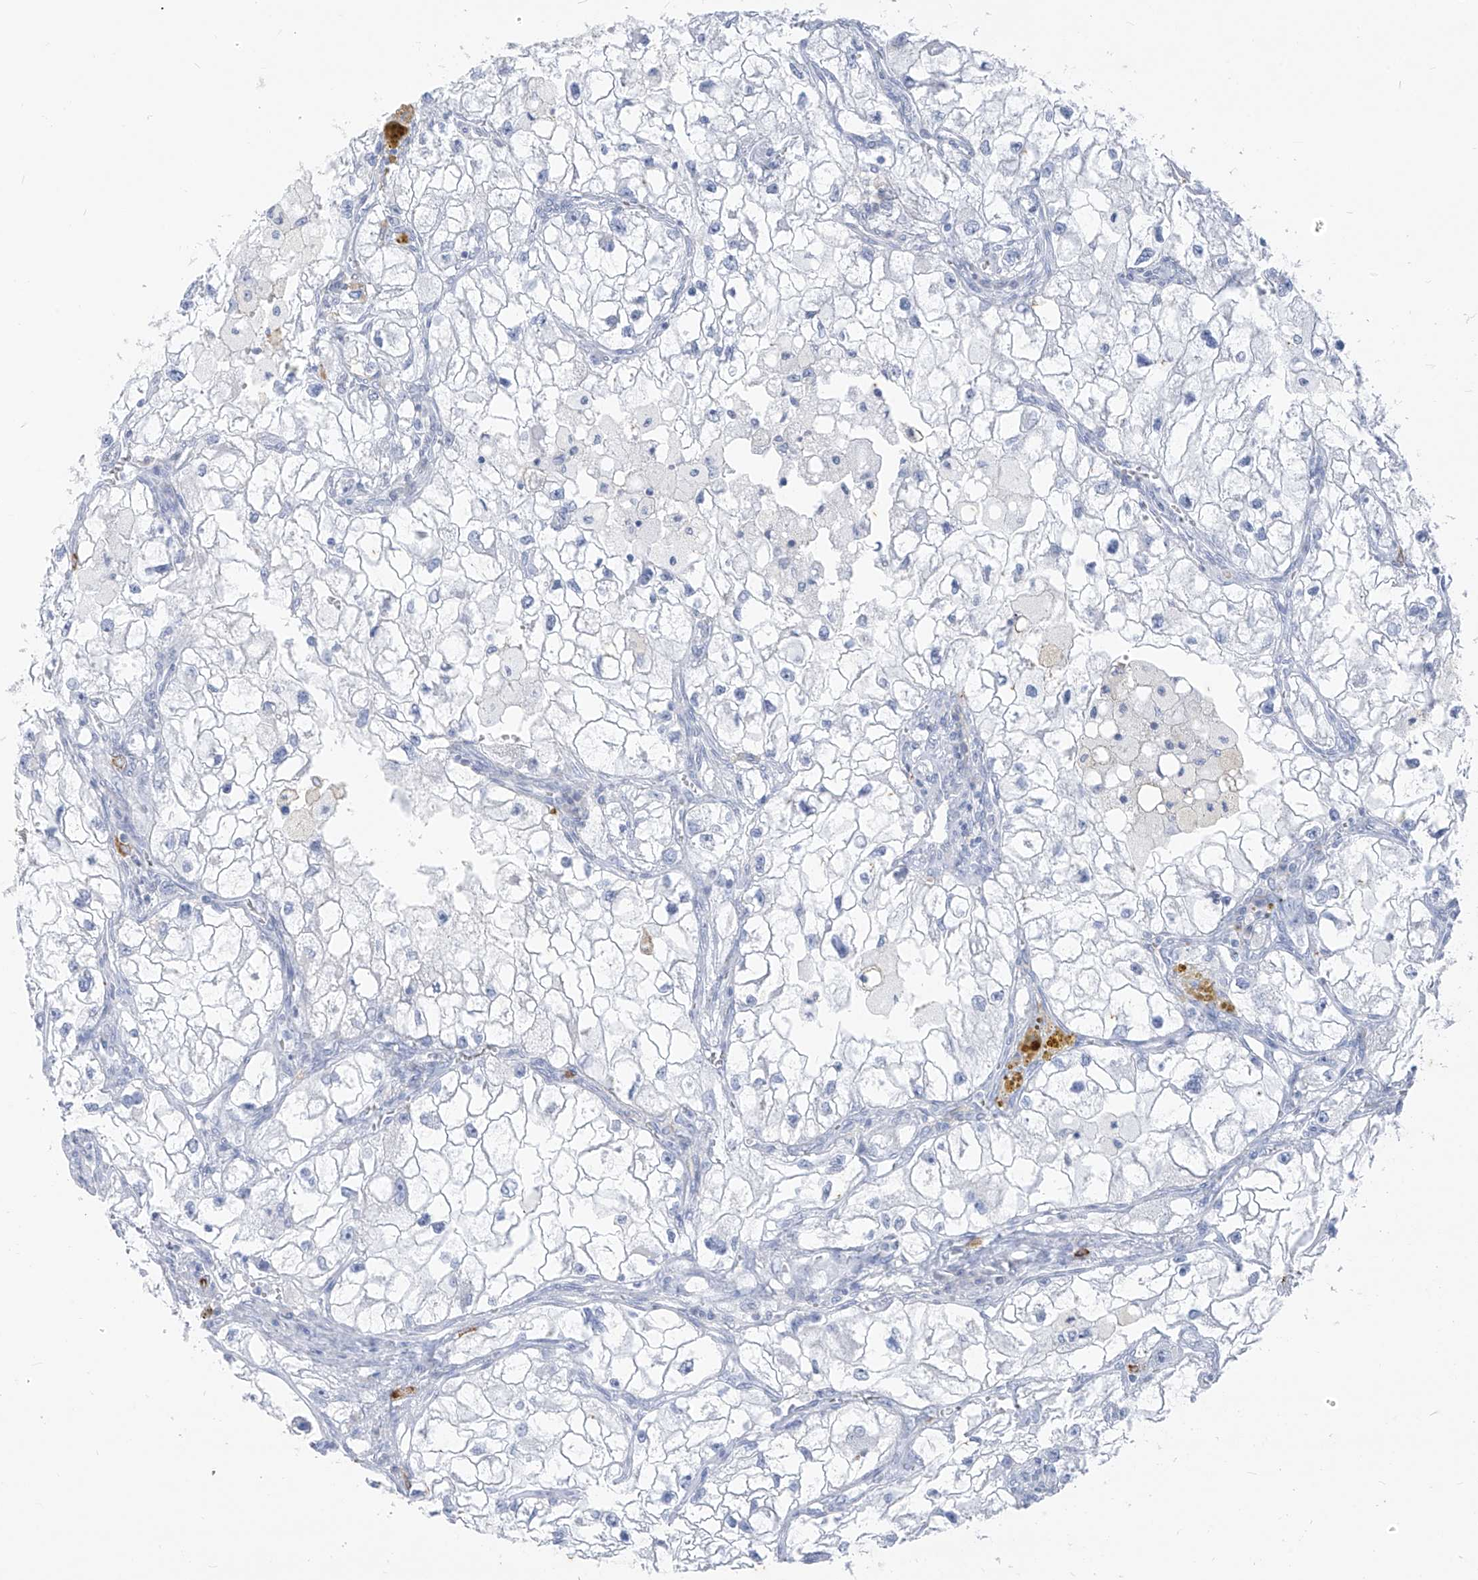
{"staining": {"intensity": "negative", "quantity": "none", "location": "none"}, "tissue": "renal cancer", "cell_type": "Tumor cells", "image_type": "cancer", "snomed": [{"axis": "morphology", "description": "Adenocarcinoma, NOS"}, {"axis": "topography", "description": "Kidney"}], "caption": "Renal cancer was stained to show a protein in brown. There is no significant expression in tumor cells. (Stains: DAB immunohistochemistry (IHC) with hematoxylin counter stain, Microscopy: brightfield microscopy at high magnification).", "gene": "CX3CR1", "patient": {"sex": "female", "age": 70}}